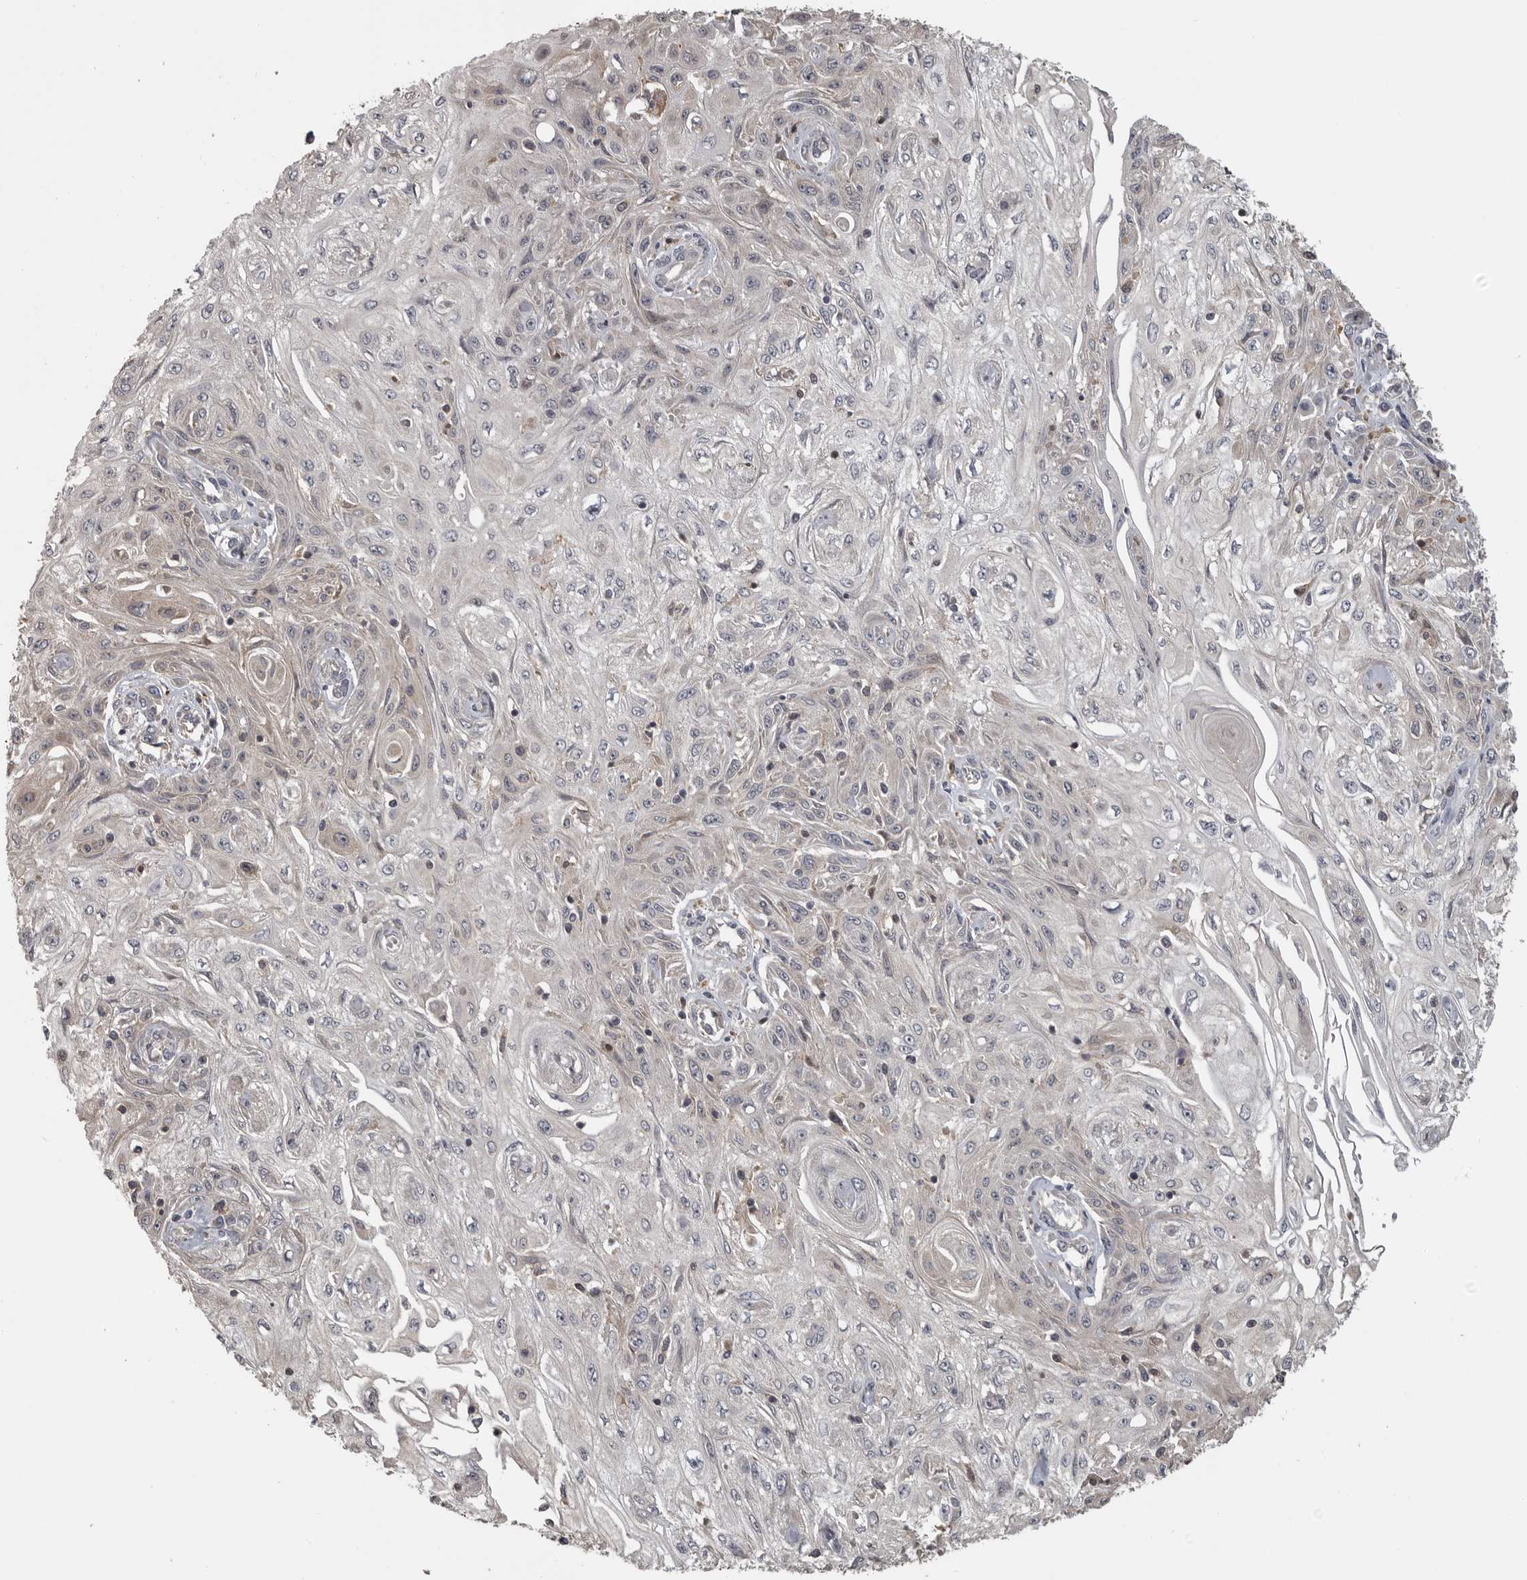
{"staining": {"intensity": "weak", "quantity": "<25%", "location": "cytoplasmic/membranous"}, "tissue": "skin cancer", "cell_type": "Tumor cells", "image_type": "cancer", "snomed": [{"axis": "morphology", "description": "Squamous cell carcinoma, NOS"}, {"axis": "morphology", "description": "Squamous cell carcinoma, metastatic, NOS"}, {"axis": "topography", "description": "Skin"}, {"axis": "topography", "description": "Lymph node"}], "caption": "Tumor cells are negative for brown protein staining in squamous cell carcinoma (skin).", "gene": "ZNRF1", "patient": {"sex": "male", "age": 75}}